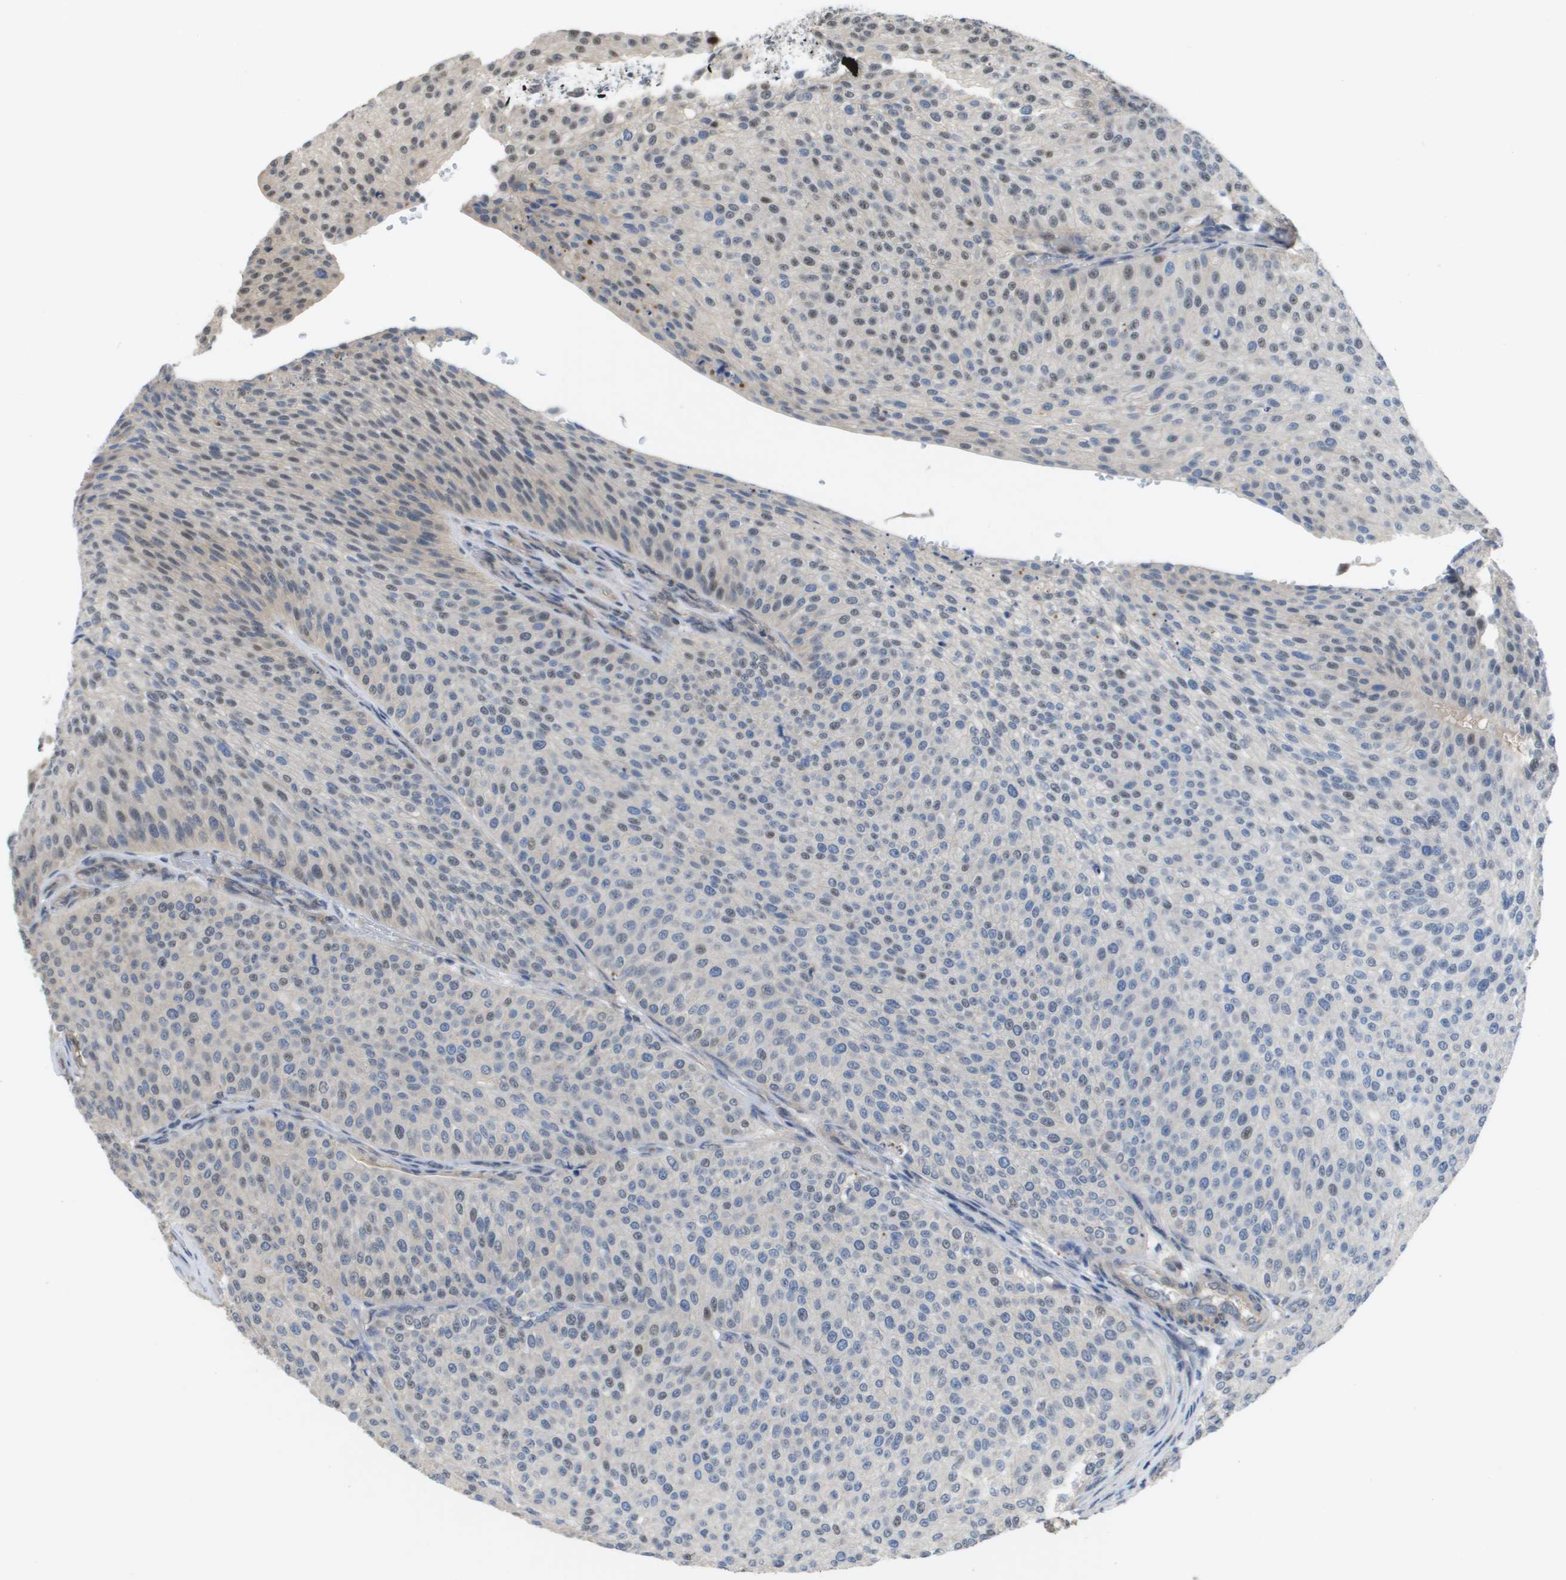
{"staining": {"intensity": "weak", "quantity": "<25%", "location": "nuclear"}, "tissue": "urothelial cancer", "cell_type": "Tumor cells", "image_type": "cancer", "snomed": [{"axis": "morphology", "description": "Urothelial carcinoma, Low grade"}, {"axis": "topography", "description": "Smooth muscle"}, {"axis": "topography", "description": "Urinary bladder"}], "caption": "This is an IHC micrograph of human urothelial cancer. There is no positivity in tumor cells.", "gene": "RNF112", "patient": {"sex": "male", "age": 60}}